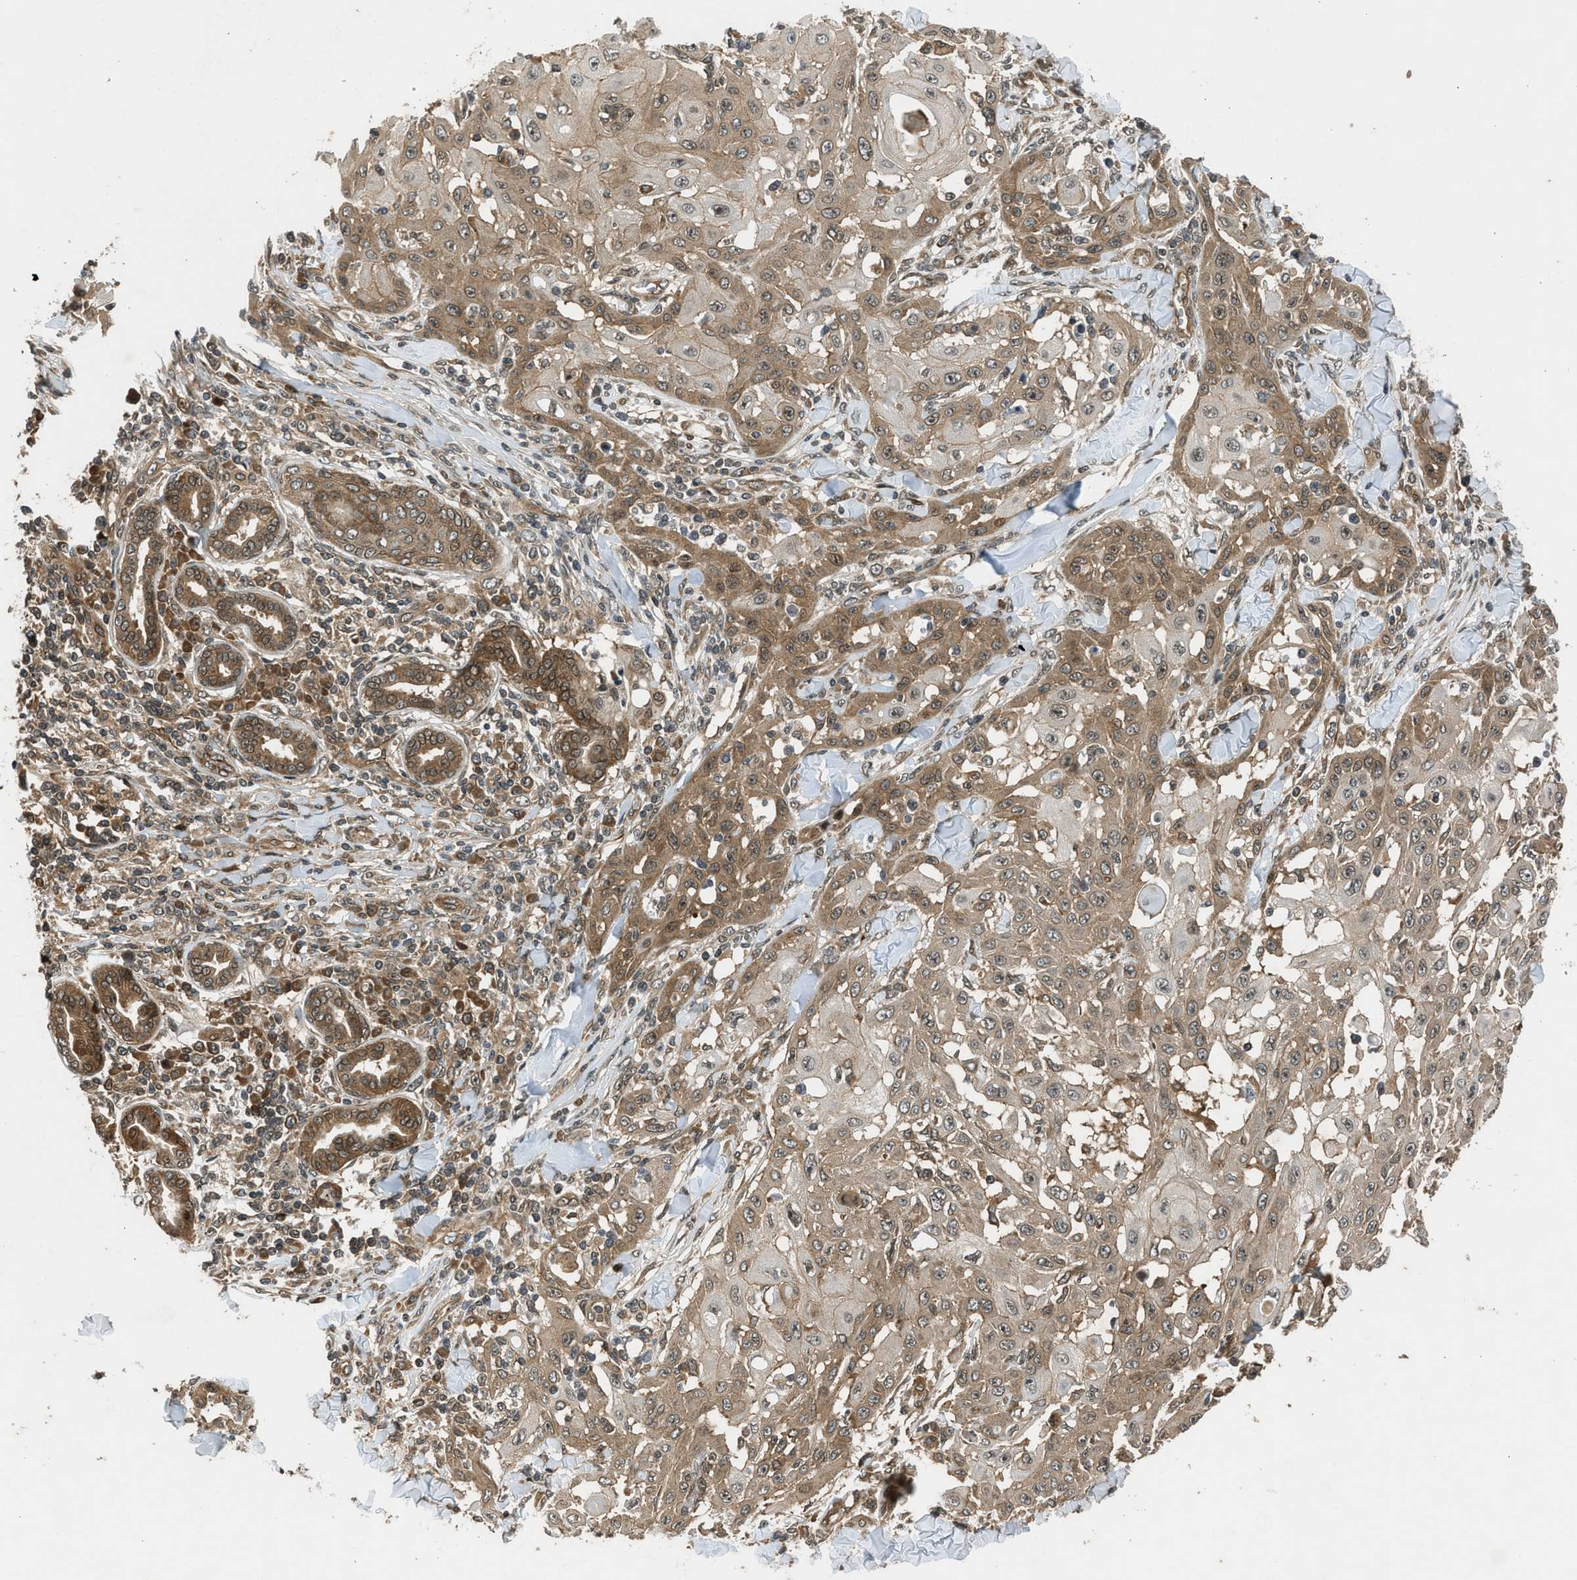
{"staining": {"intensity": "moderate", "quantity": ">75%", "location": "cytoplasmic/membranous"}, "tissue": "skin cancer", "cell_type": "Tumor cells", "image_type": "cancer", "snomed": [{"axis": "morphology", "description": "Squamous cell carcinoma, NOS"}, {"axis": "topography", "description": "Skin"}], "caption": "A high-resolution histopathology image shows IHC staining of skin cancer (squamous cell carcinoma), which displays moderate cytoplasmic/membranous staining in approximately >75% of tumor cells.", "gene": "TXNL1", "patient": {"sex": "male", "age": 24}}